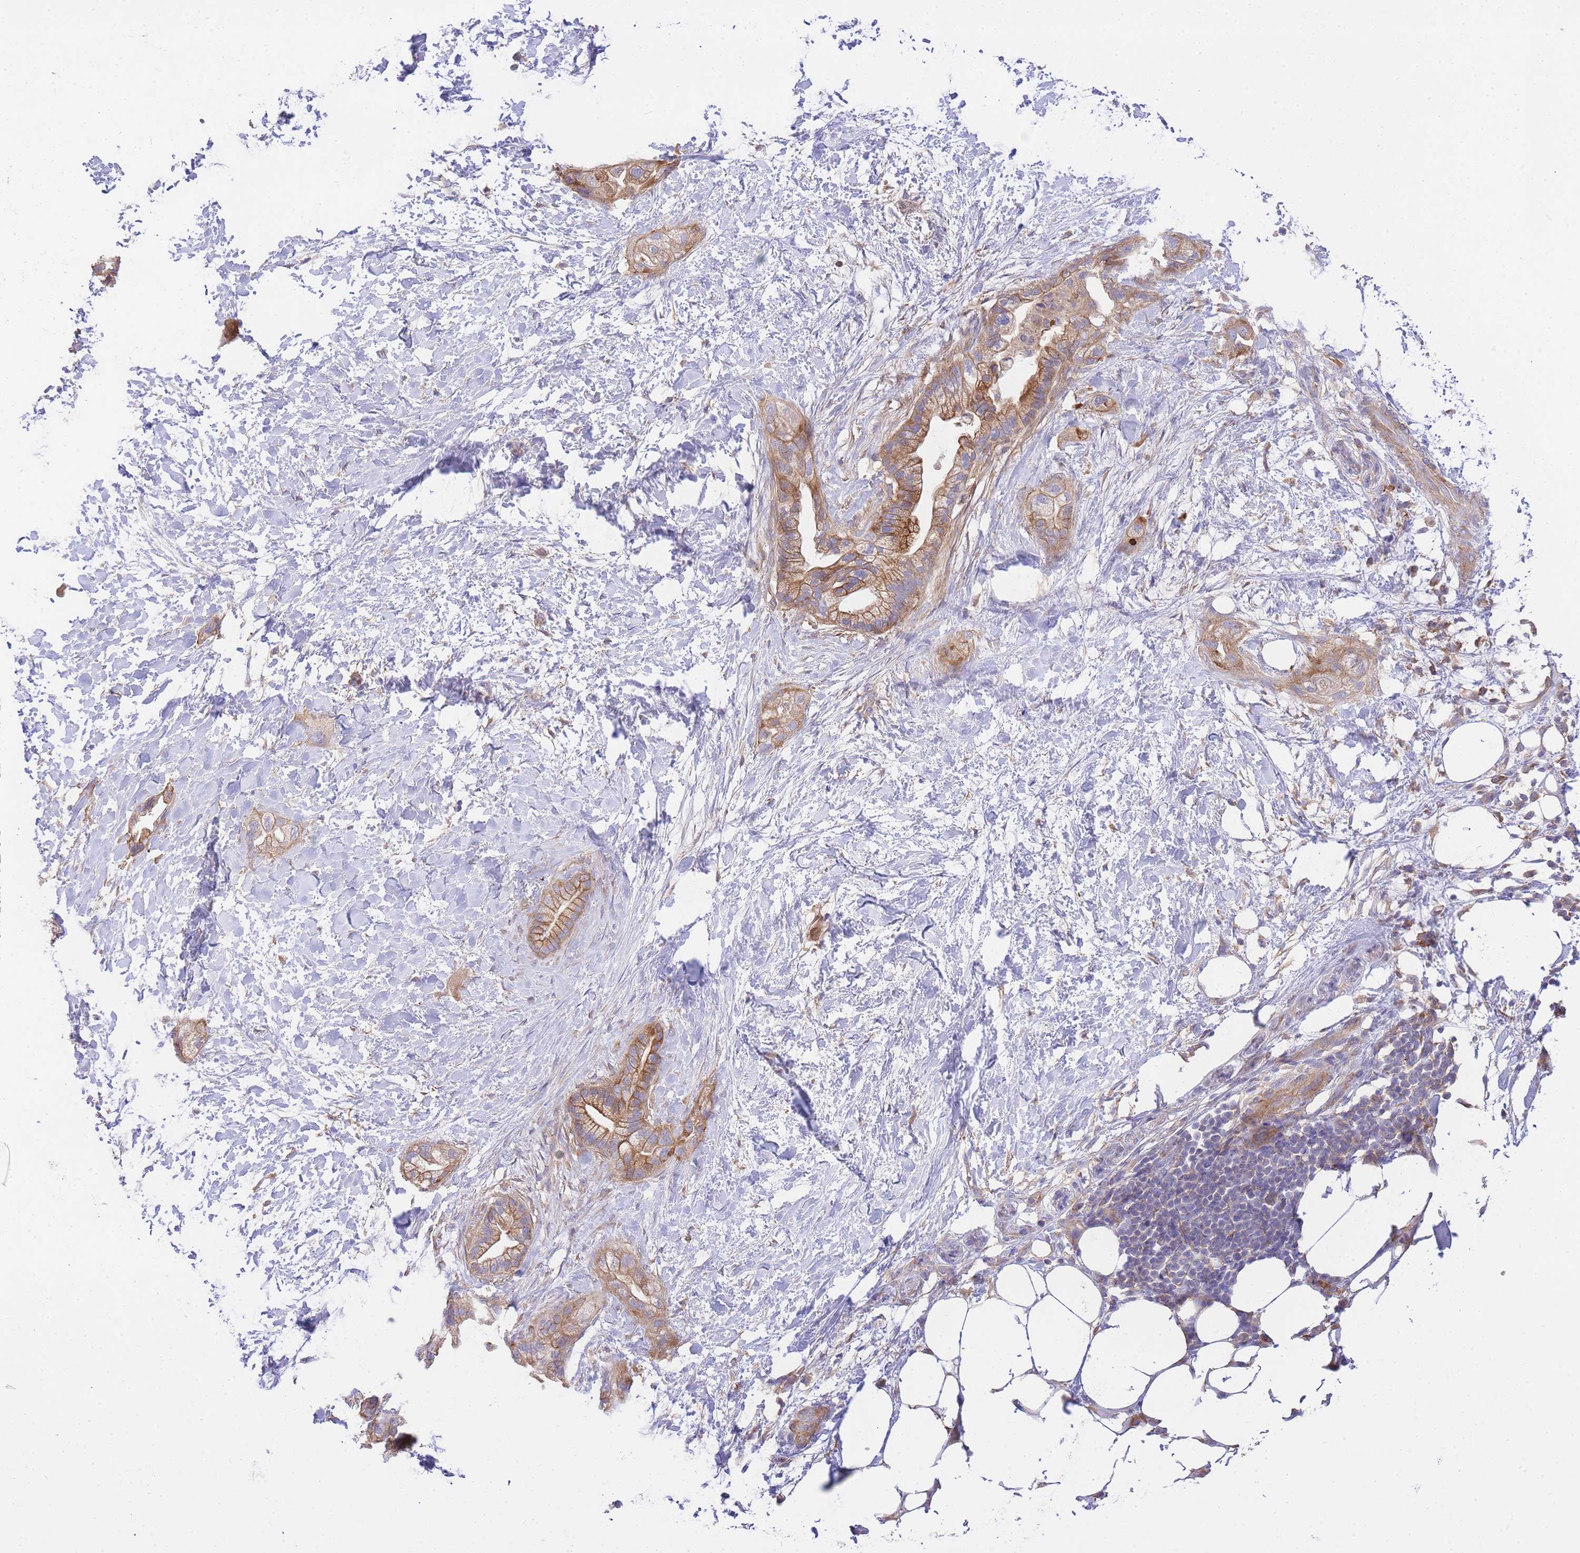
{"staining": {"intensity": "moderate", "quantity": ">75%", "location": "cytoplasmic/membranous"}, "tissue": "pancreatic cancer", "cell_type": "Tumor cells", "image_type": "cancer", "snomed": [{"axis": "morphology", "description": "Adenocarcinoma, NOS"}, {"axis": "topography", "description": "Pancreas"}], "caption": "Approximately >75% of tumor cells in adenocarcinoma (pancreatic) display moderate cytoplasmic/membranous protein staining as visualized by brown immunohistochemical staining.", "gene": "INSYN2B", "patient": {"sex": "male", "age": 44}}